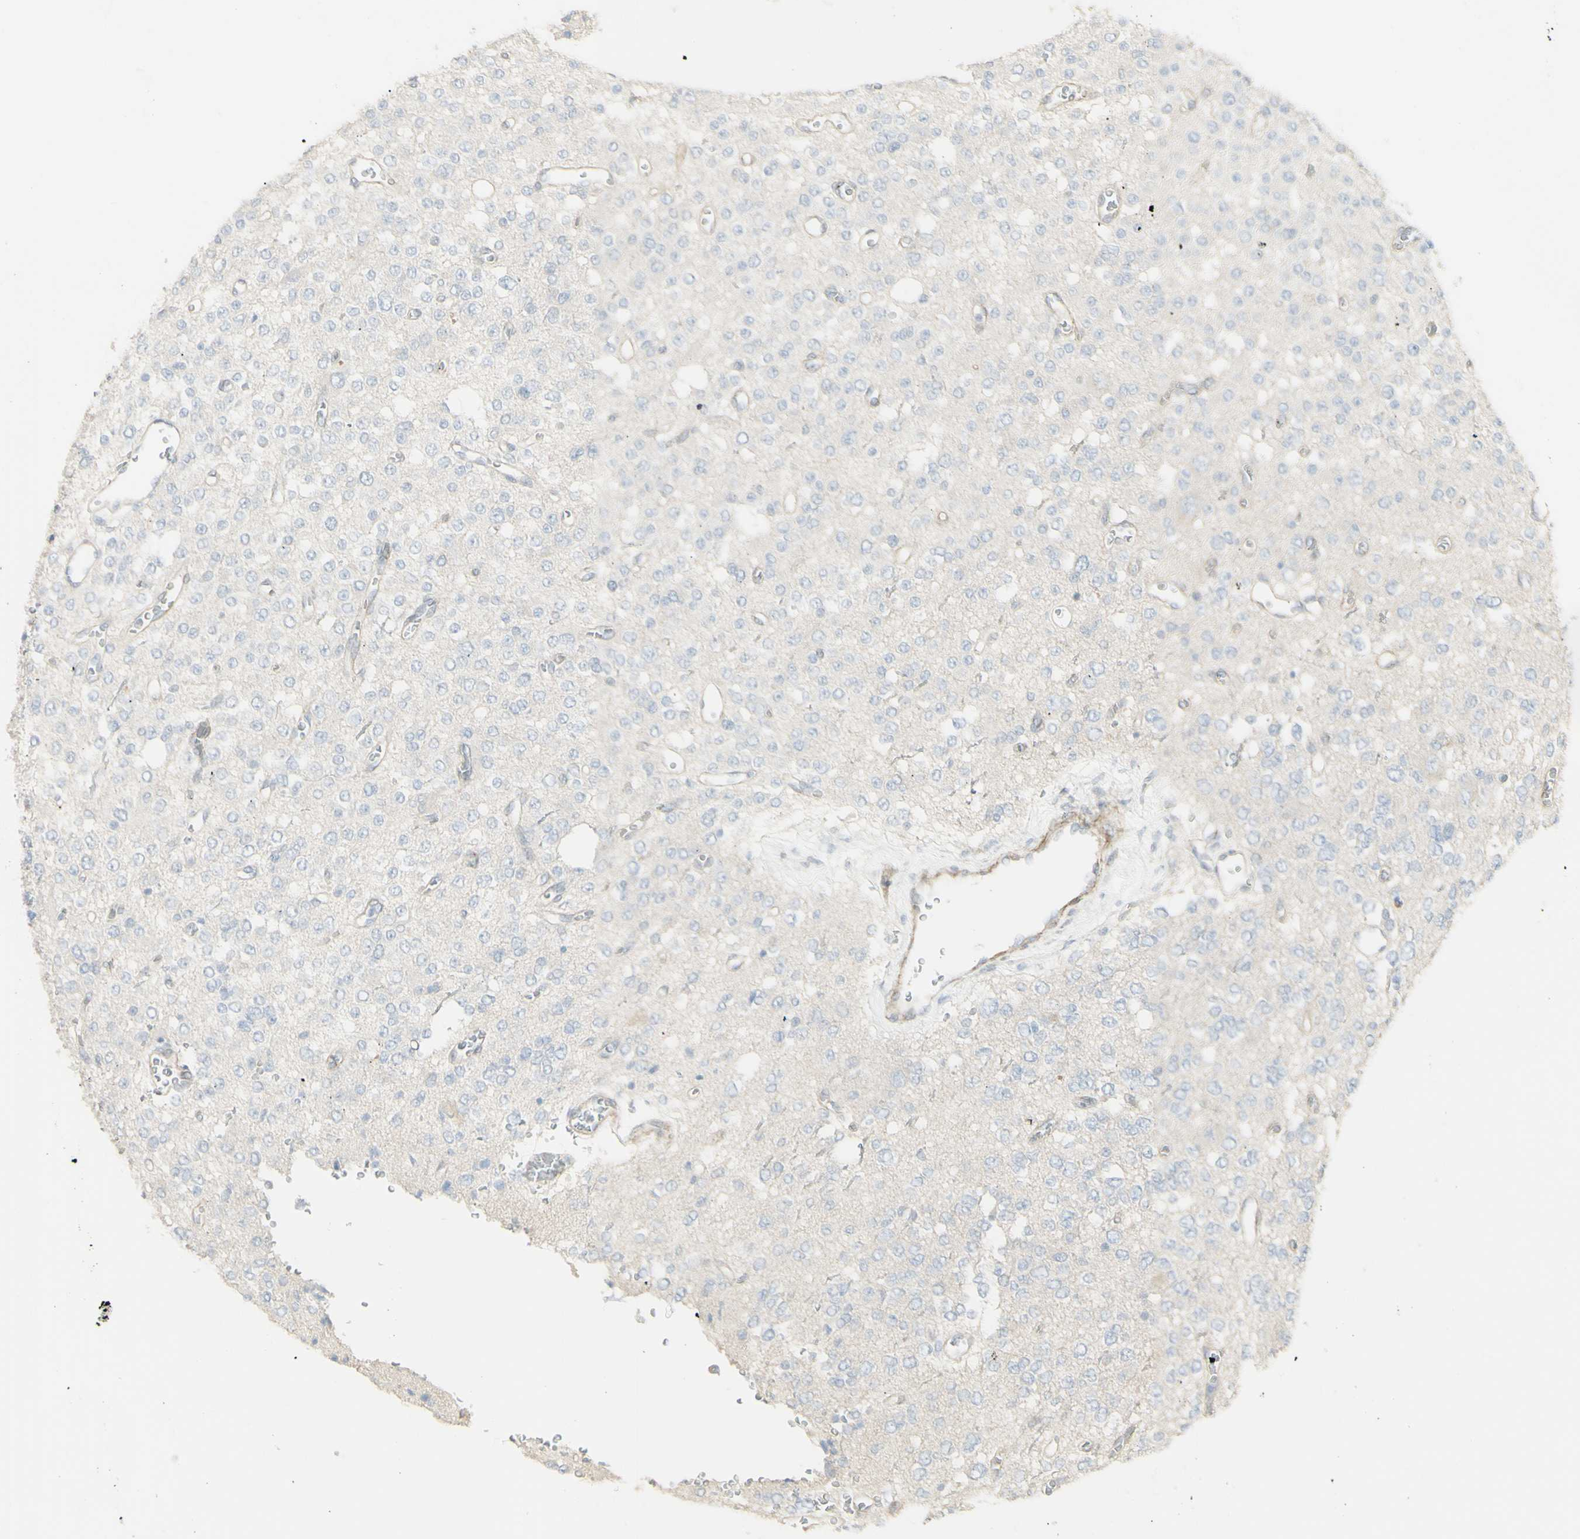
{"staining": {"intensity": "negative", "quantity": "none", "location": "none"}, "tissue": "glioma", "cell_type": "Tumor cells", "image_type": "cancer", "snomed": [{"axis": "morphology", "description": "Glioma, malignant, Low grade"}, {"axis": "topography", "description": "Brain"}], "caption": "A histopathology image of low-grade glioma (malignant) stained for a protein displays no brown staining in tumor cells.", "gene": "NDST4", "patient": {"sex": "male", "age": 38}}